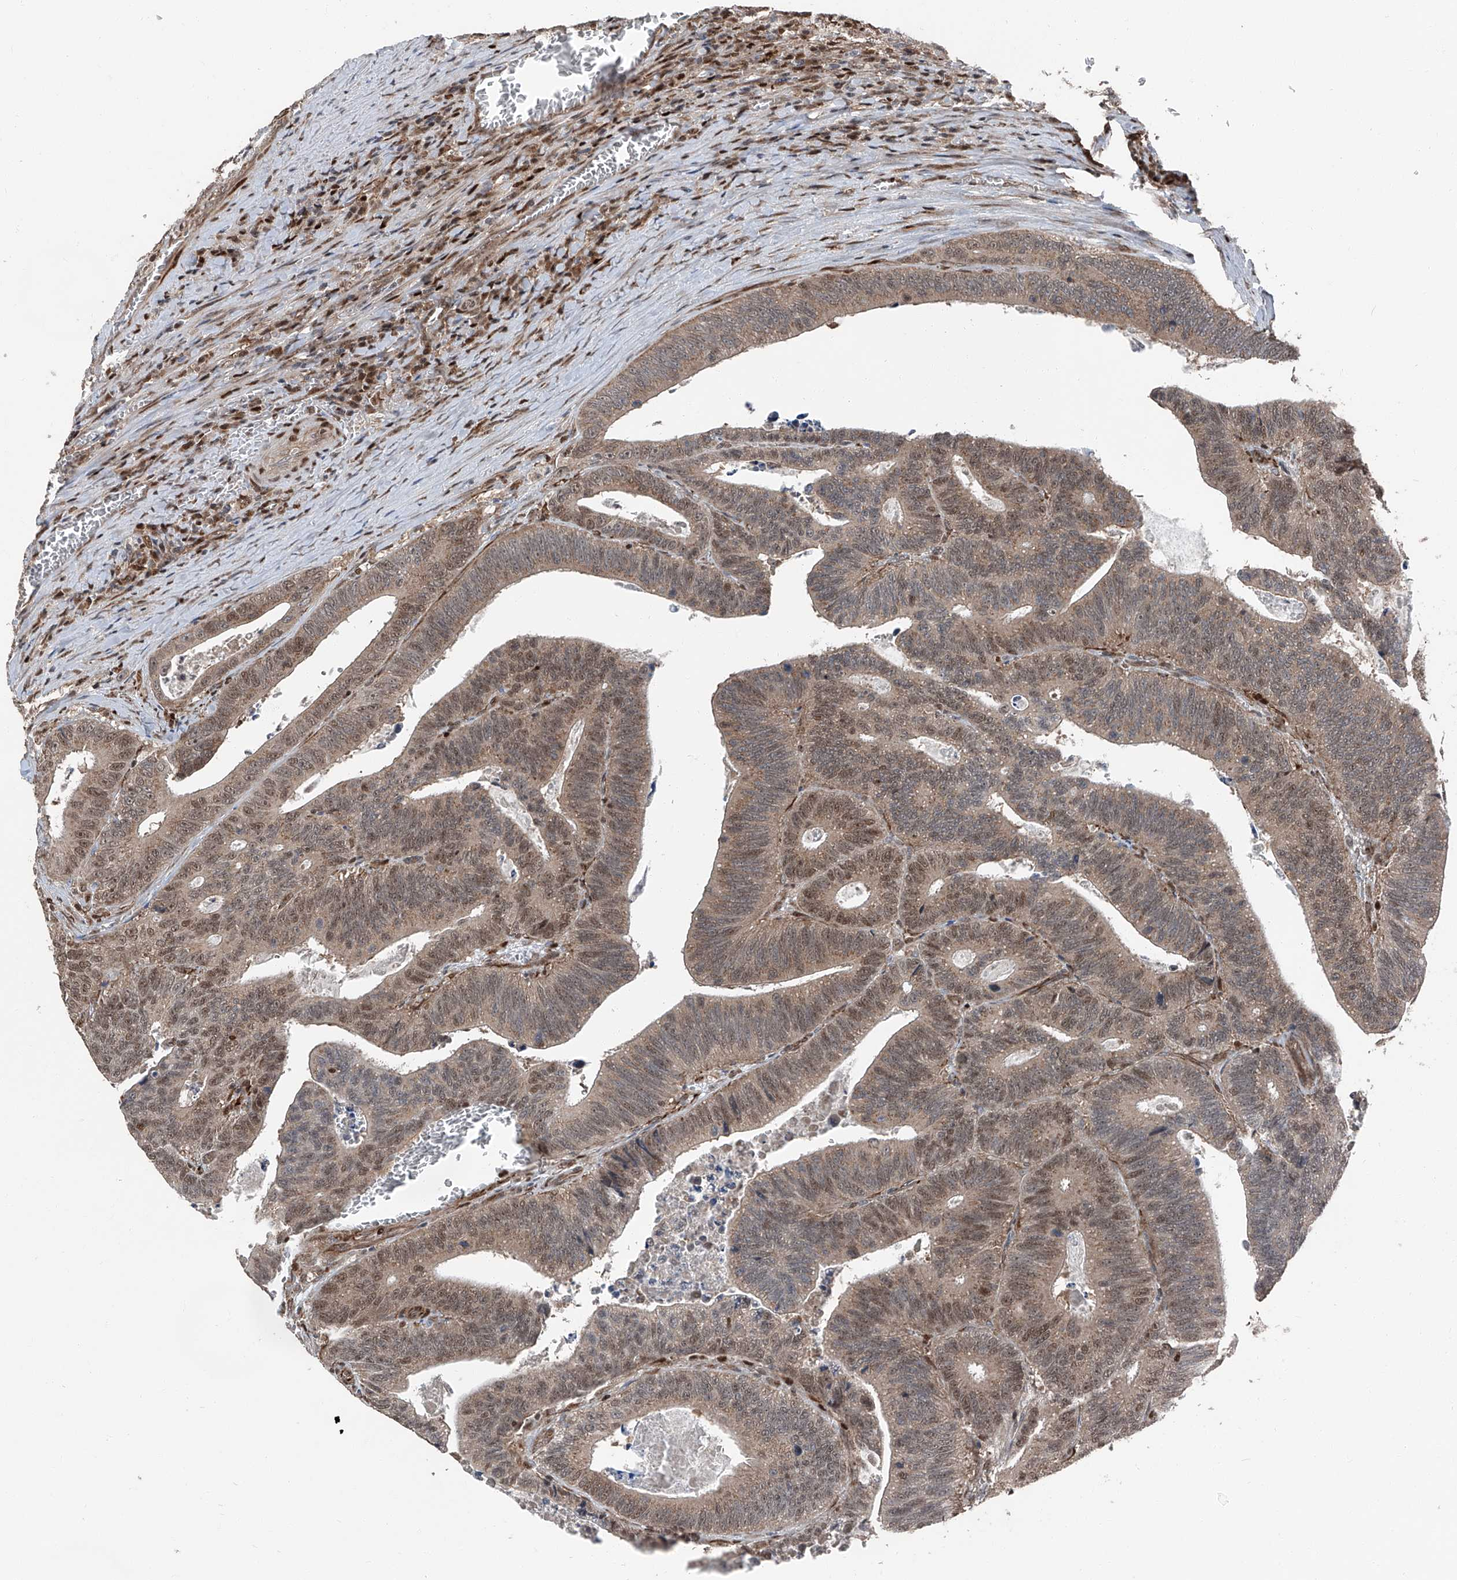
{"staining": {"intensity": "moderate", "quantity": ">75%", "location": "cytoplasmic/membranous,nuclear"}, "tissue": "colorectal cancer", "cell_type": "Tumor cells", "image_type": "cancer", "snomed": [{"axis": "morphology", "description": "Inflammation, NOS"}, {"axis": "morphology", "description": "Adenocarcinoma, NOS"}, {"axis": "topography", "description": "Colon"}], "caption": "IHC micrograph of colorectal cancer (adenocarcinoma) stained for a protein (brown), which demonstrates medium levels of moderate cytoplasmic/membranous and nuclear positivity in about >75% of tumor cells.", "gene": "FKBP5", "patient": {"sex": "male", "age": 72}}